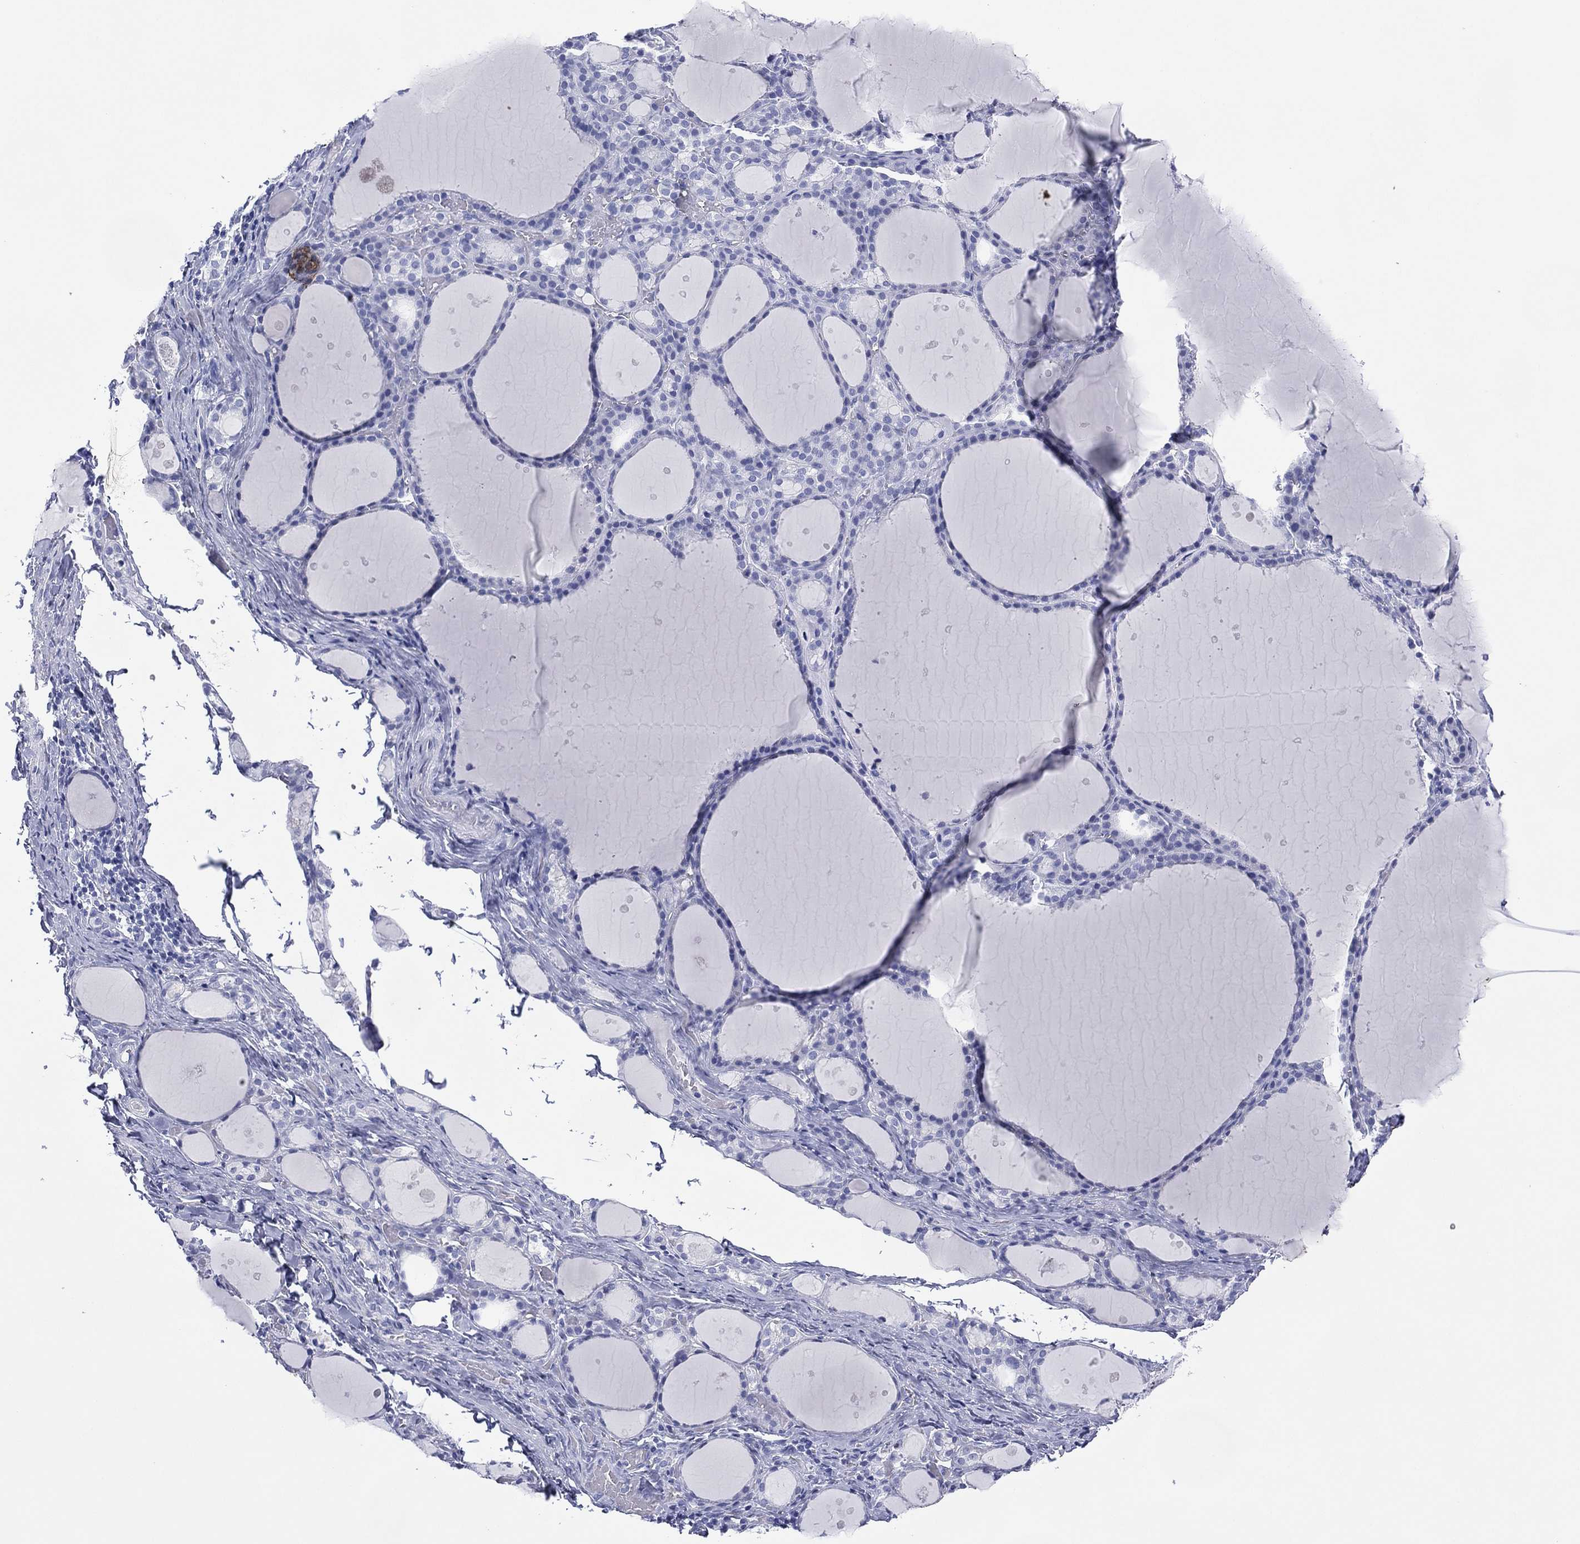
{"staining": {"intensity": "negative", "quantity": "none", "location": "none"}, "tissue": "thyroid gland", "cell_type": "Glandular cells", "image_type": "normal", "snomed": [{"axis": "morphology", "description": "Normal tissue, NOS"}, {"axis": "topography", "description": "Thyroid gland"}], "caption": "The immunohistochemistry micrograph has no significant expression in glandular cells of thyroid gland. (DAB IHC visualized using brightfield microscopy, high magnification).", "gene": "DSG1", "patient": {"sex": "male", "age": 68}}